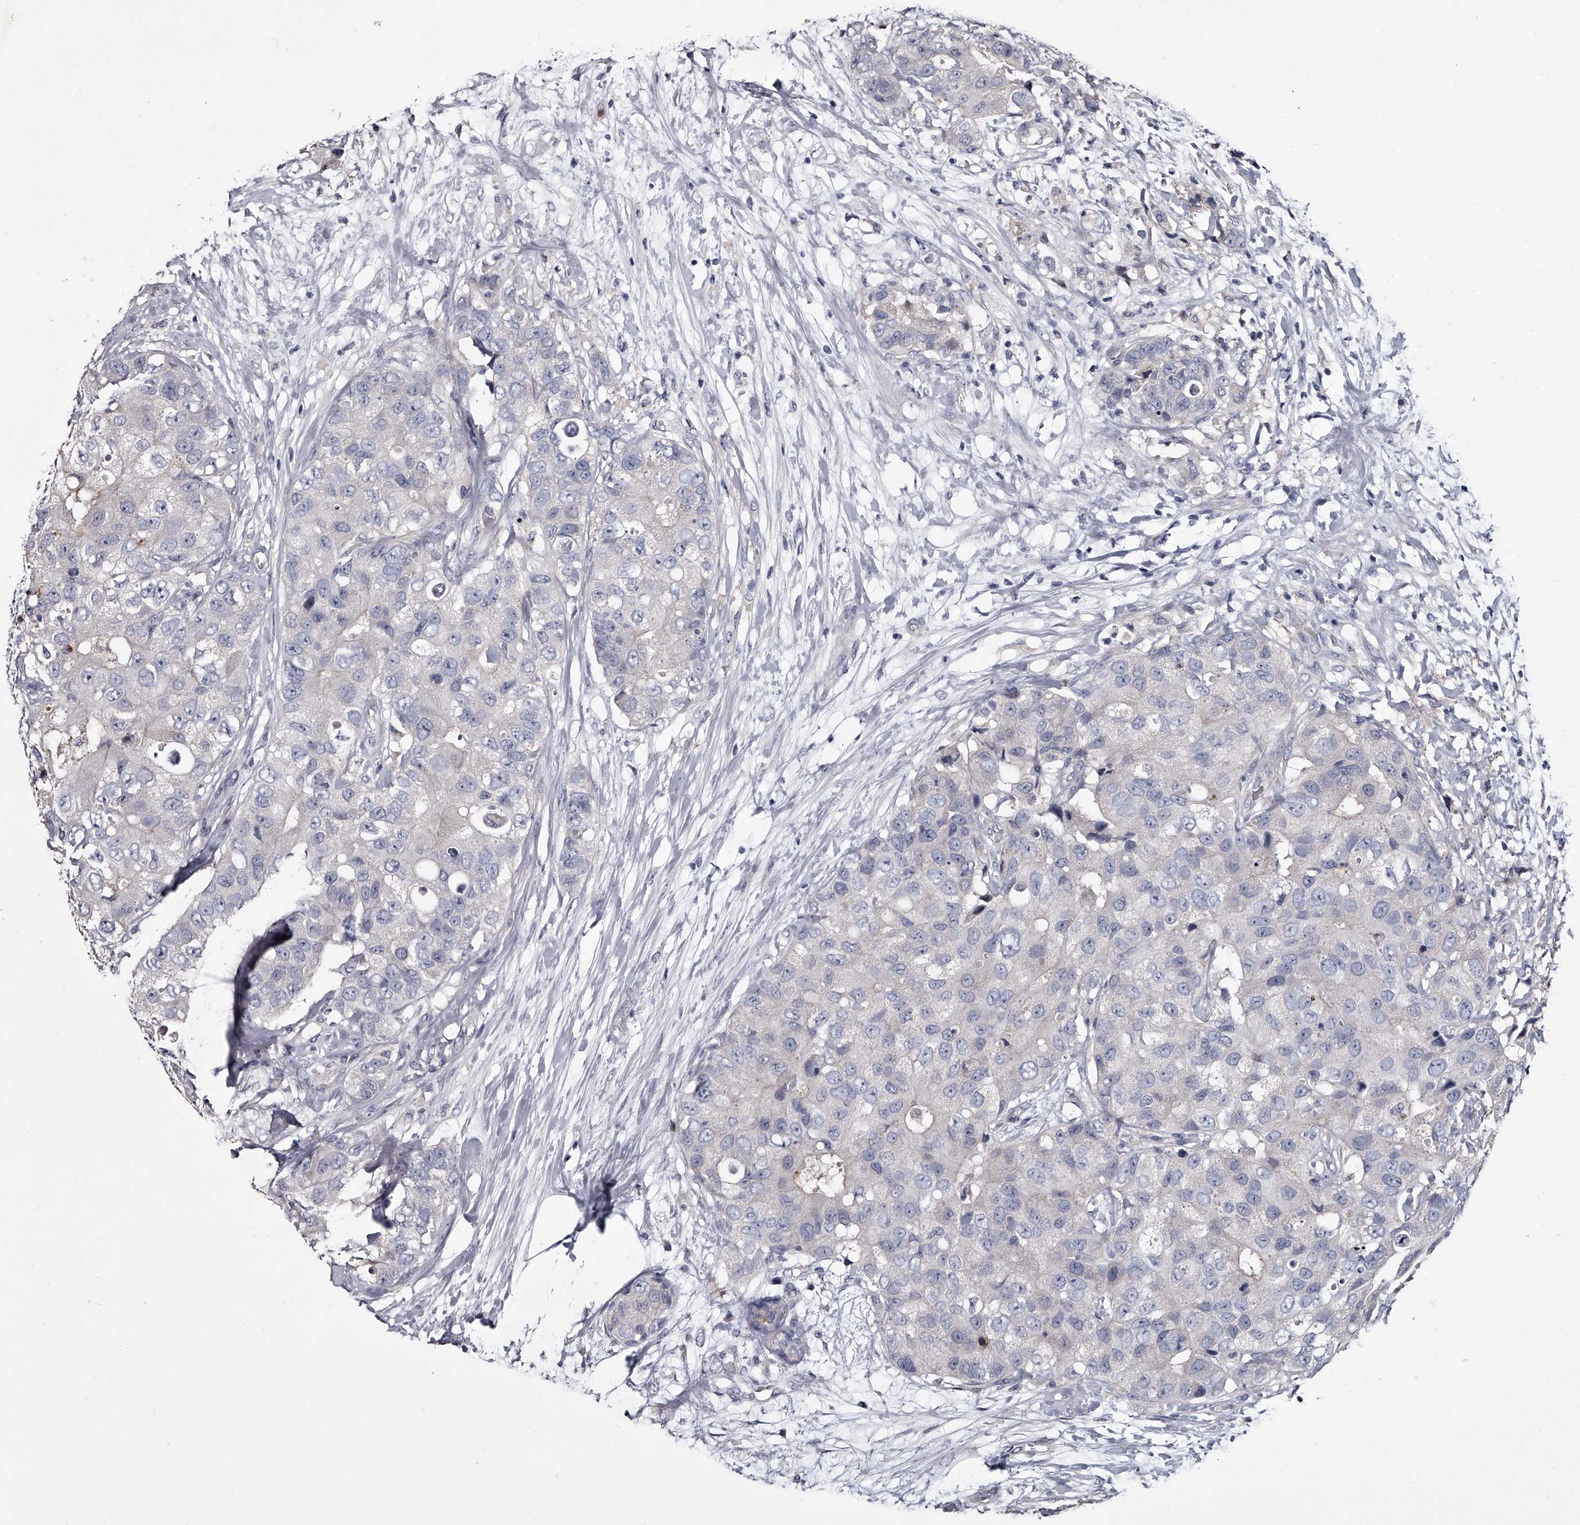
{"staining": {"intensity": "negative", "quantity": "none", "location": "none"}, "tissue": "breast cancer", "cell_type": "Tumor cells", "image_type": "cancer", "snomed": [{"axis": "morphology", "description": "Duct carcinoma"}, {"axis": "topography", "description": "Breast"}], "caption": "Breast cancer was stained to show a protein in brown. There is no significant positivity in tumor cells. (Immunohistochemistry, brightfield microscopy, high magnification).", "gene": "GAPVD1", "patient": {"sex": "female", "age": 62}}